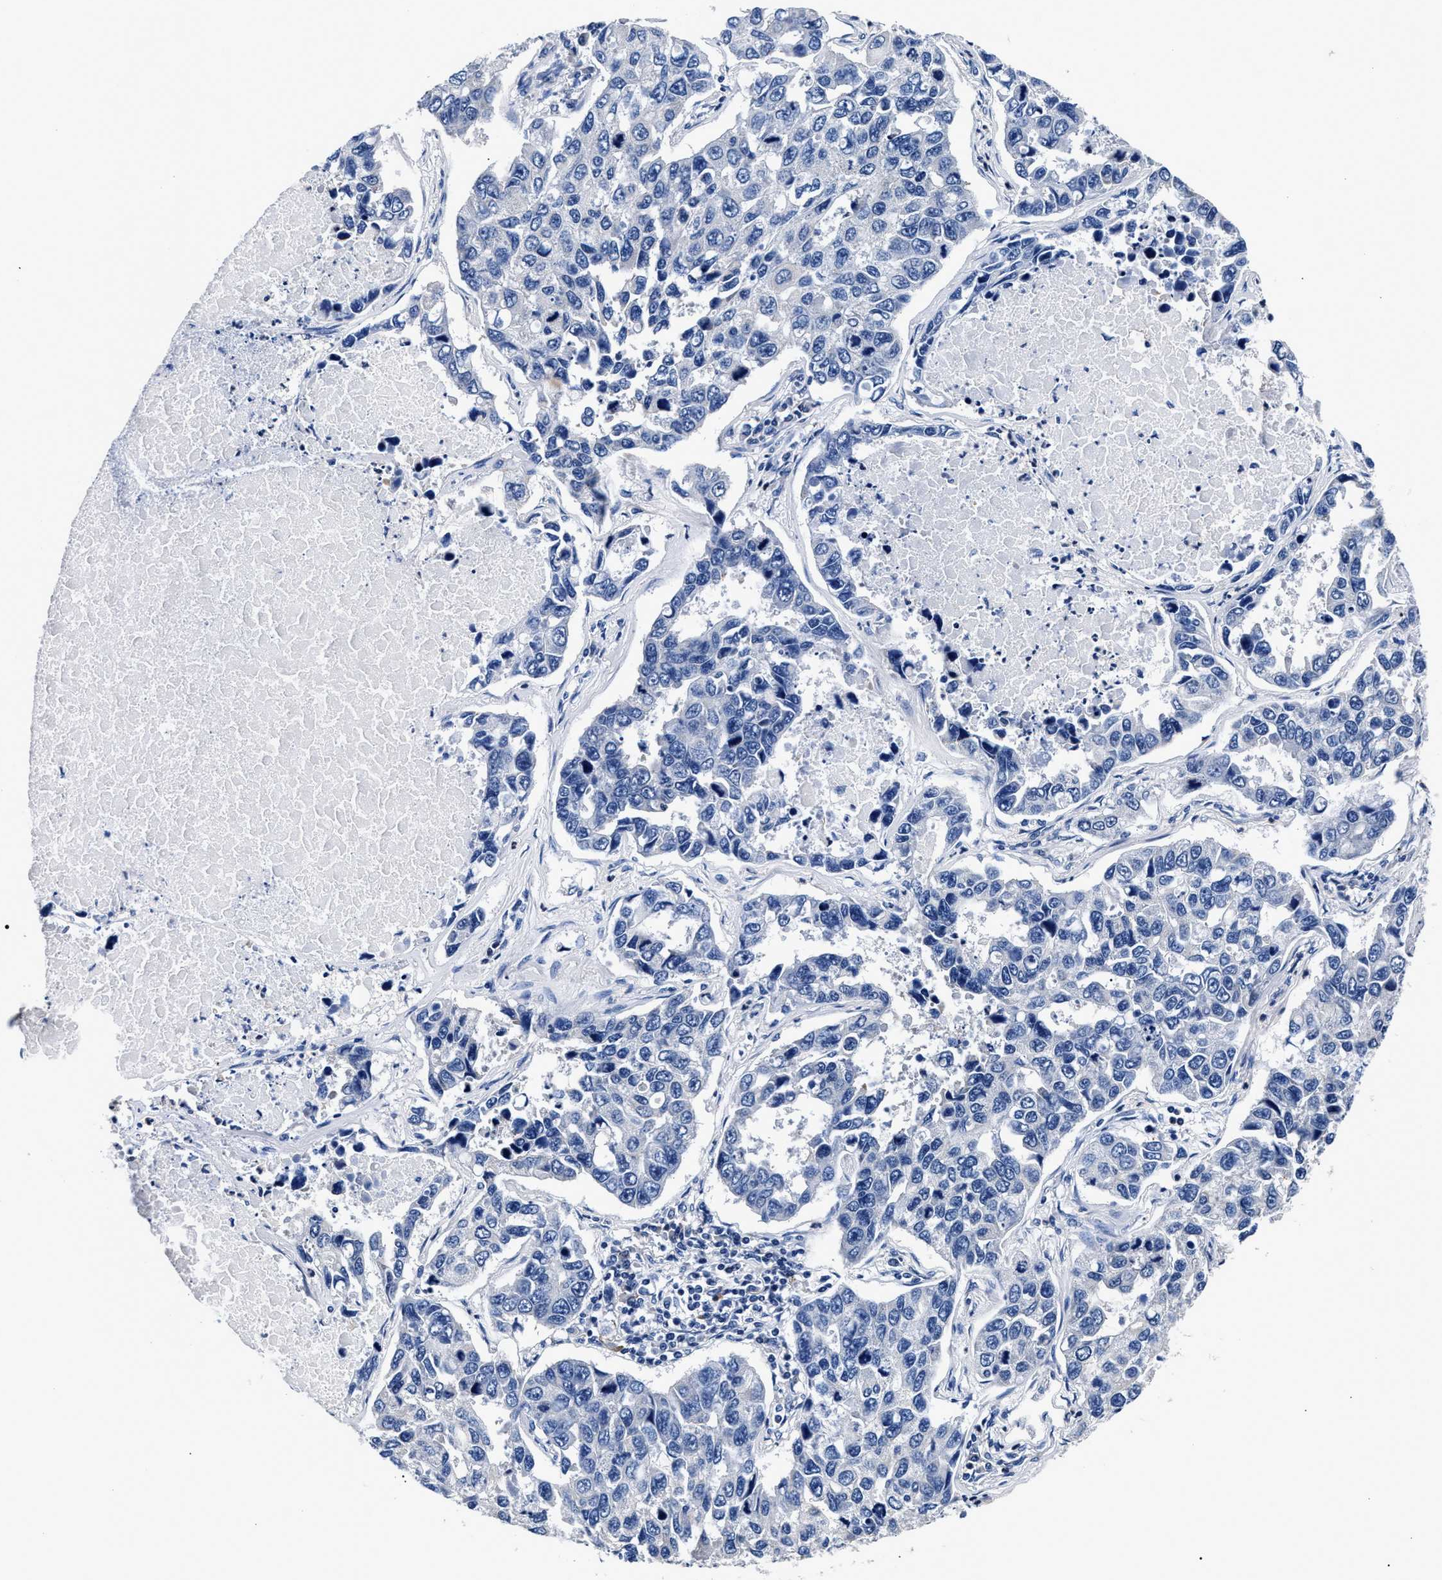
{"staining": {"intensity": "negative", "quantity": "none", "location": "none"}, "tissue": "lung cancer", "cell_type": "Tumor cells", "image_type": "cancer", "snomed": [{"axis": "morphology", "description": "Adenocarcinoma, NOS"}, {"axis": "topography", "description": "Lung"}], "caption": "Lung cancer (adenocarcinoma) stained for a protein using immunohistochemistry (IHC) demonstrates no staining tumor cells.", "gene": "PHF24", "patient": {"sex": "male", "age": 64}}